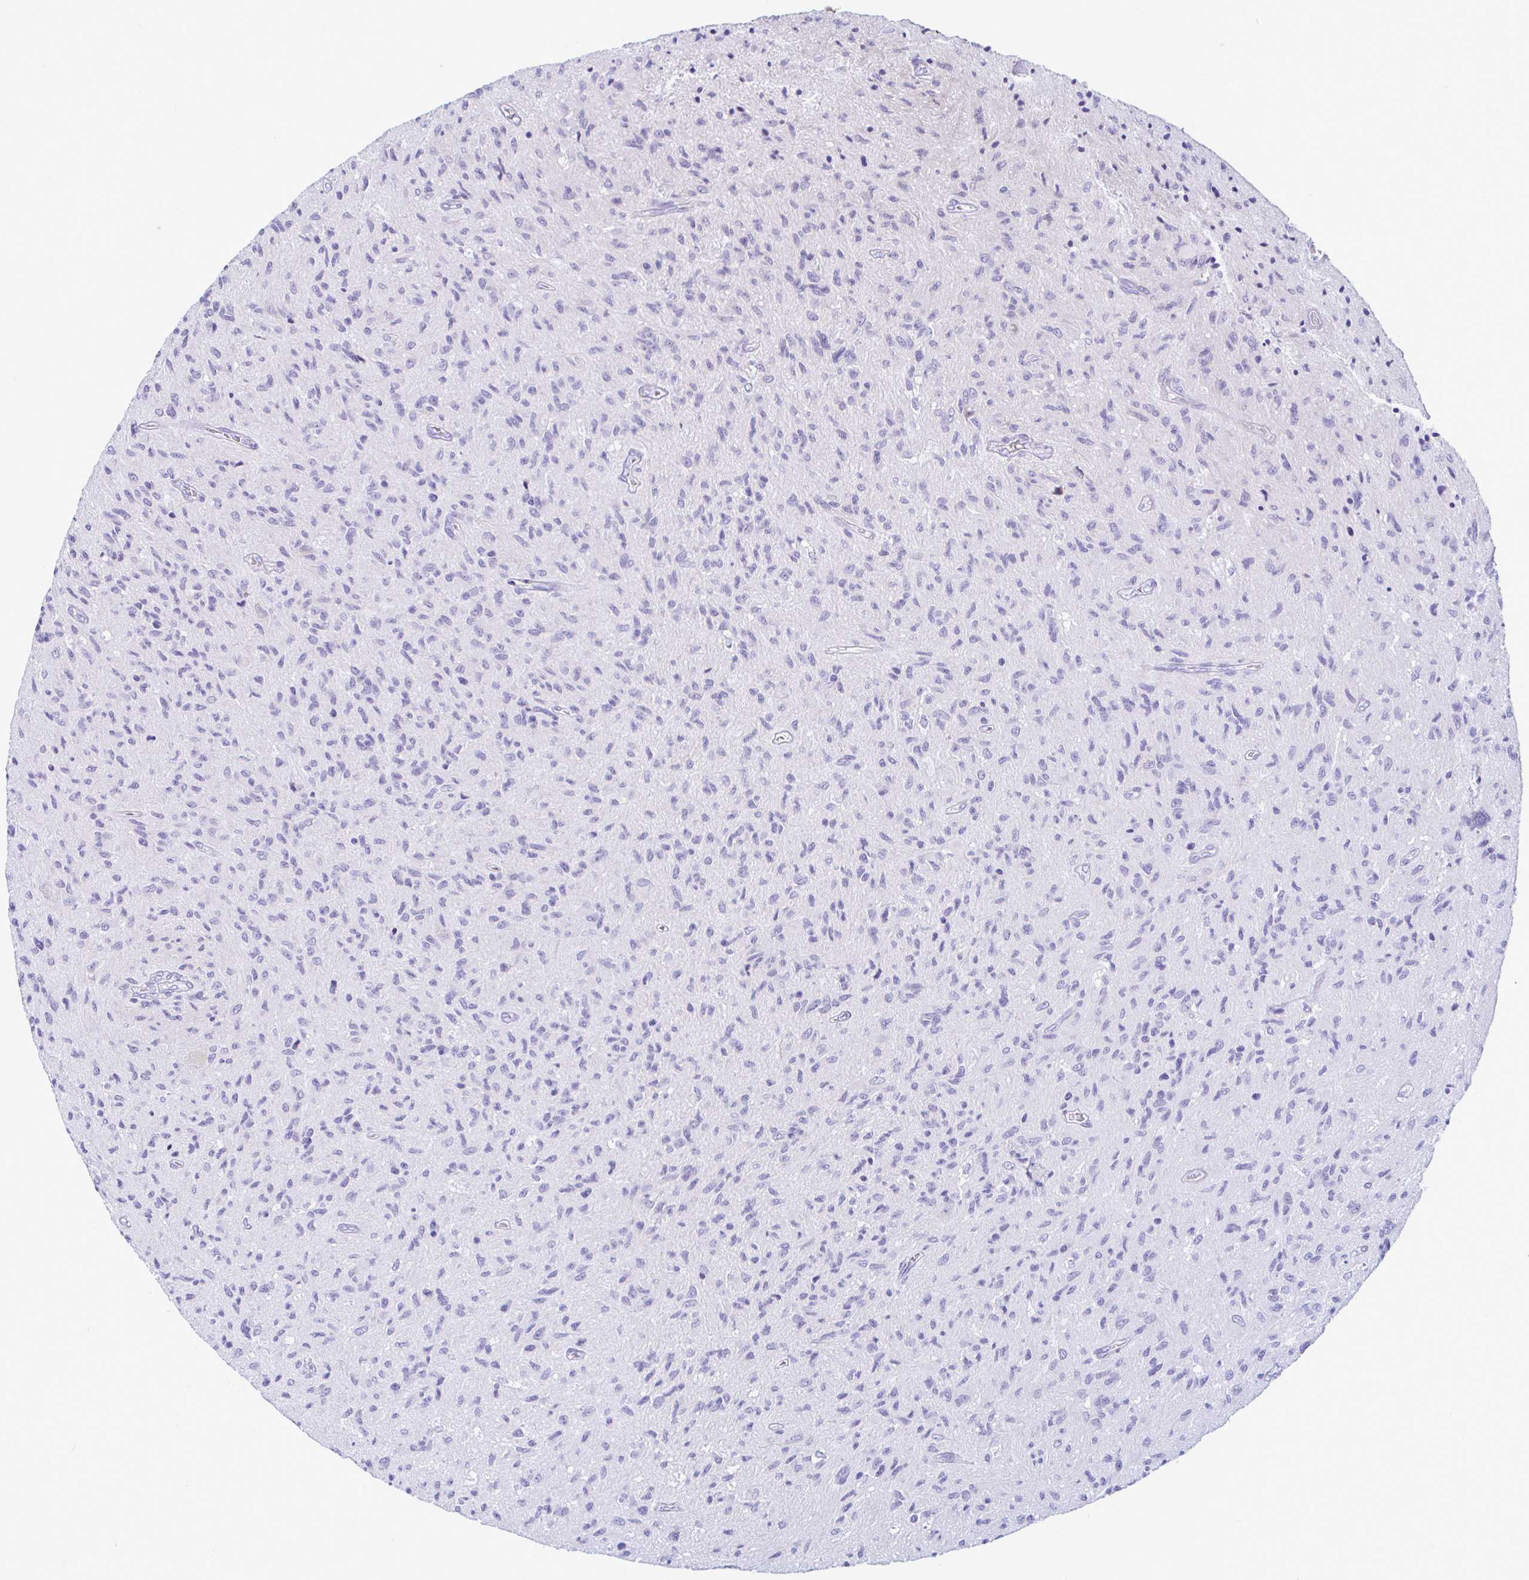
{"staining": {"intensity": "negative", "quantity": "none", "location": "none"}, "tissue": "glioma", "cell_type": "Tumor cells", "image_type": "cancer", "snomed": [{"axis": "morphology", "description": "Glioma, malignant, High grade"}, {"axis": "topography", "description": "Brain"}], "caption": "An immunohistochemistry (IHC) micrograph of glioma is shown. There is no staining in tumor cells of glioma.", "gene": "NBPF3", "patient": {"sex": "male", "age": 54}}